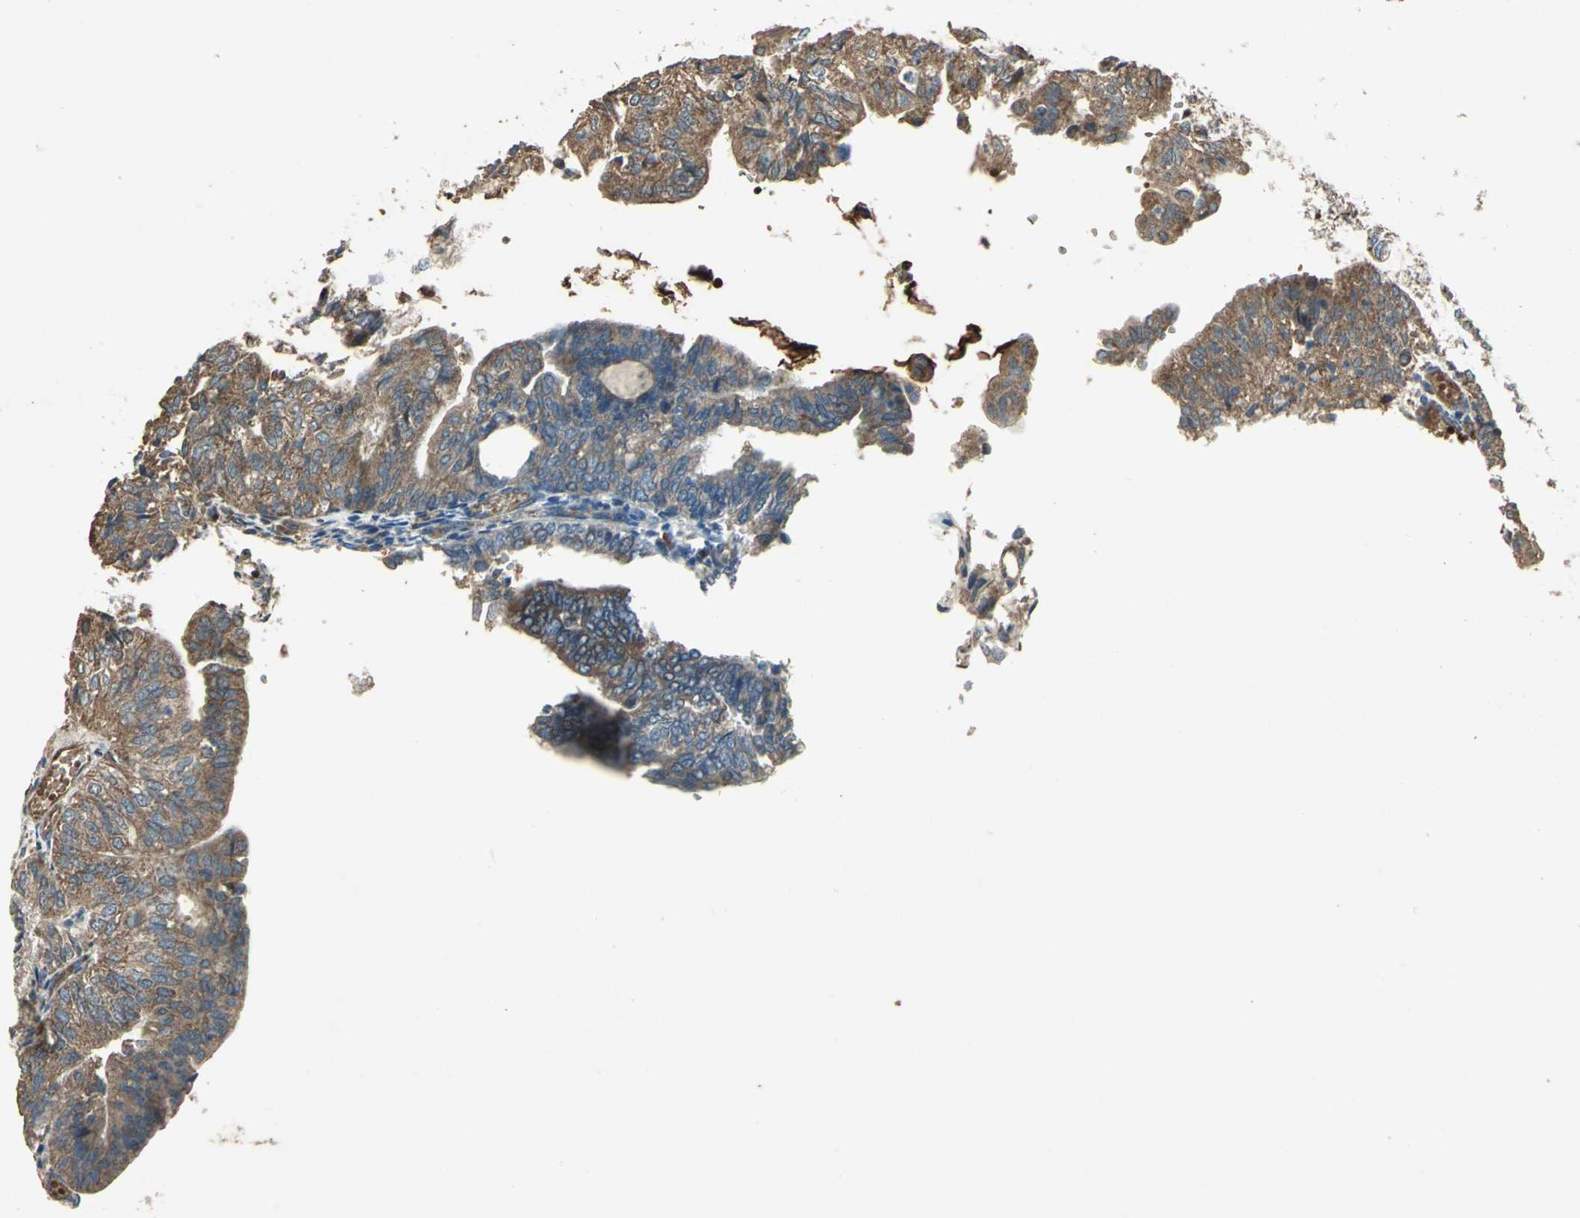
{"staining": {"intensity": "strong", "quantity": ">75%", "location": "cytoplasmic/membranous"}, "tissue": "endometrial cancer", "cell_type": "Tumor cells", "image_type": "cancer", "snomed": [{"axis": "morphology", "description": "Adenocarcinoma, NOS"}, {"axis": "topography", "description": "Endometrium"}], "caption": "Immunohistochemical staining of human adenocarcinoma (endometrial) displays strong cytoplasmic/membranous protein expression in approximately >75% of tumor cells.", "gene": "POLRMT", "patient": {"sex": "female", "age": 59}}